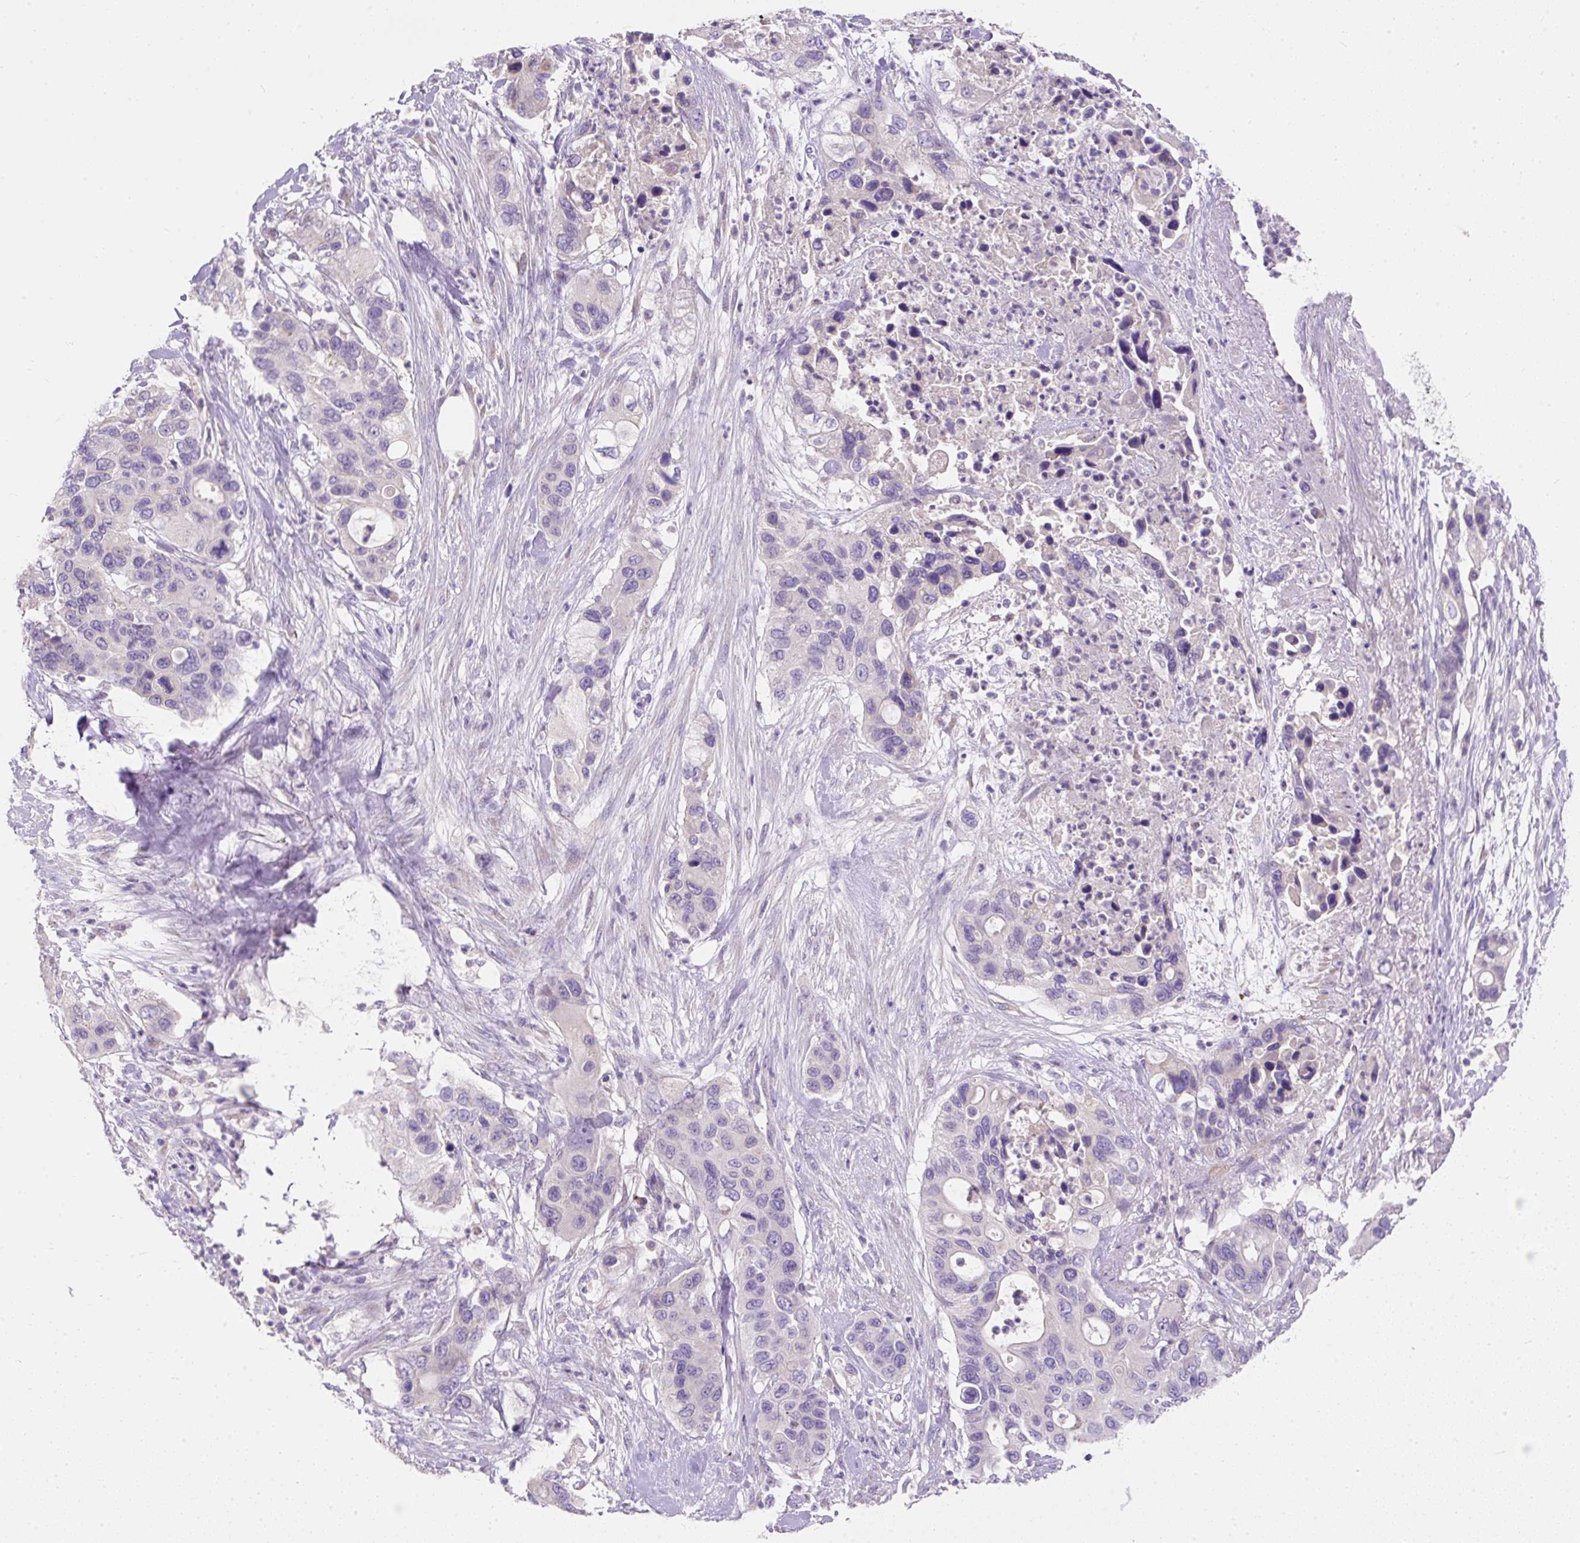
{"staining": {"intensity": "negative", "quantity": "none", "location": "none"}, "tissue": "pancreatic cancer", "cell_type": "Tumor cells", "image_type": "cancer", "snomed": [{"axis": "morphology", "description": "Adenocarcinoma, NOS"}, {"axis": "topography", "description": "Pancreas"}], "caption": "Tumor cells show no significant positivity in pancreatic adenocarcinoma.", "gene": "SUSD5", "patient": {"sex": "female", "age": 71}}